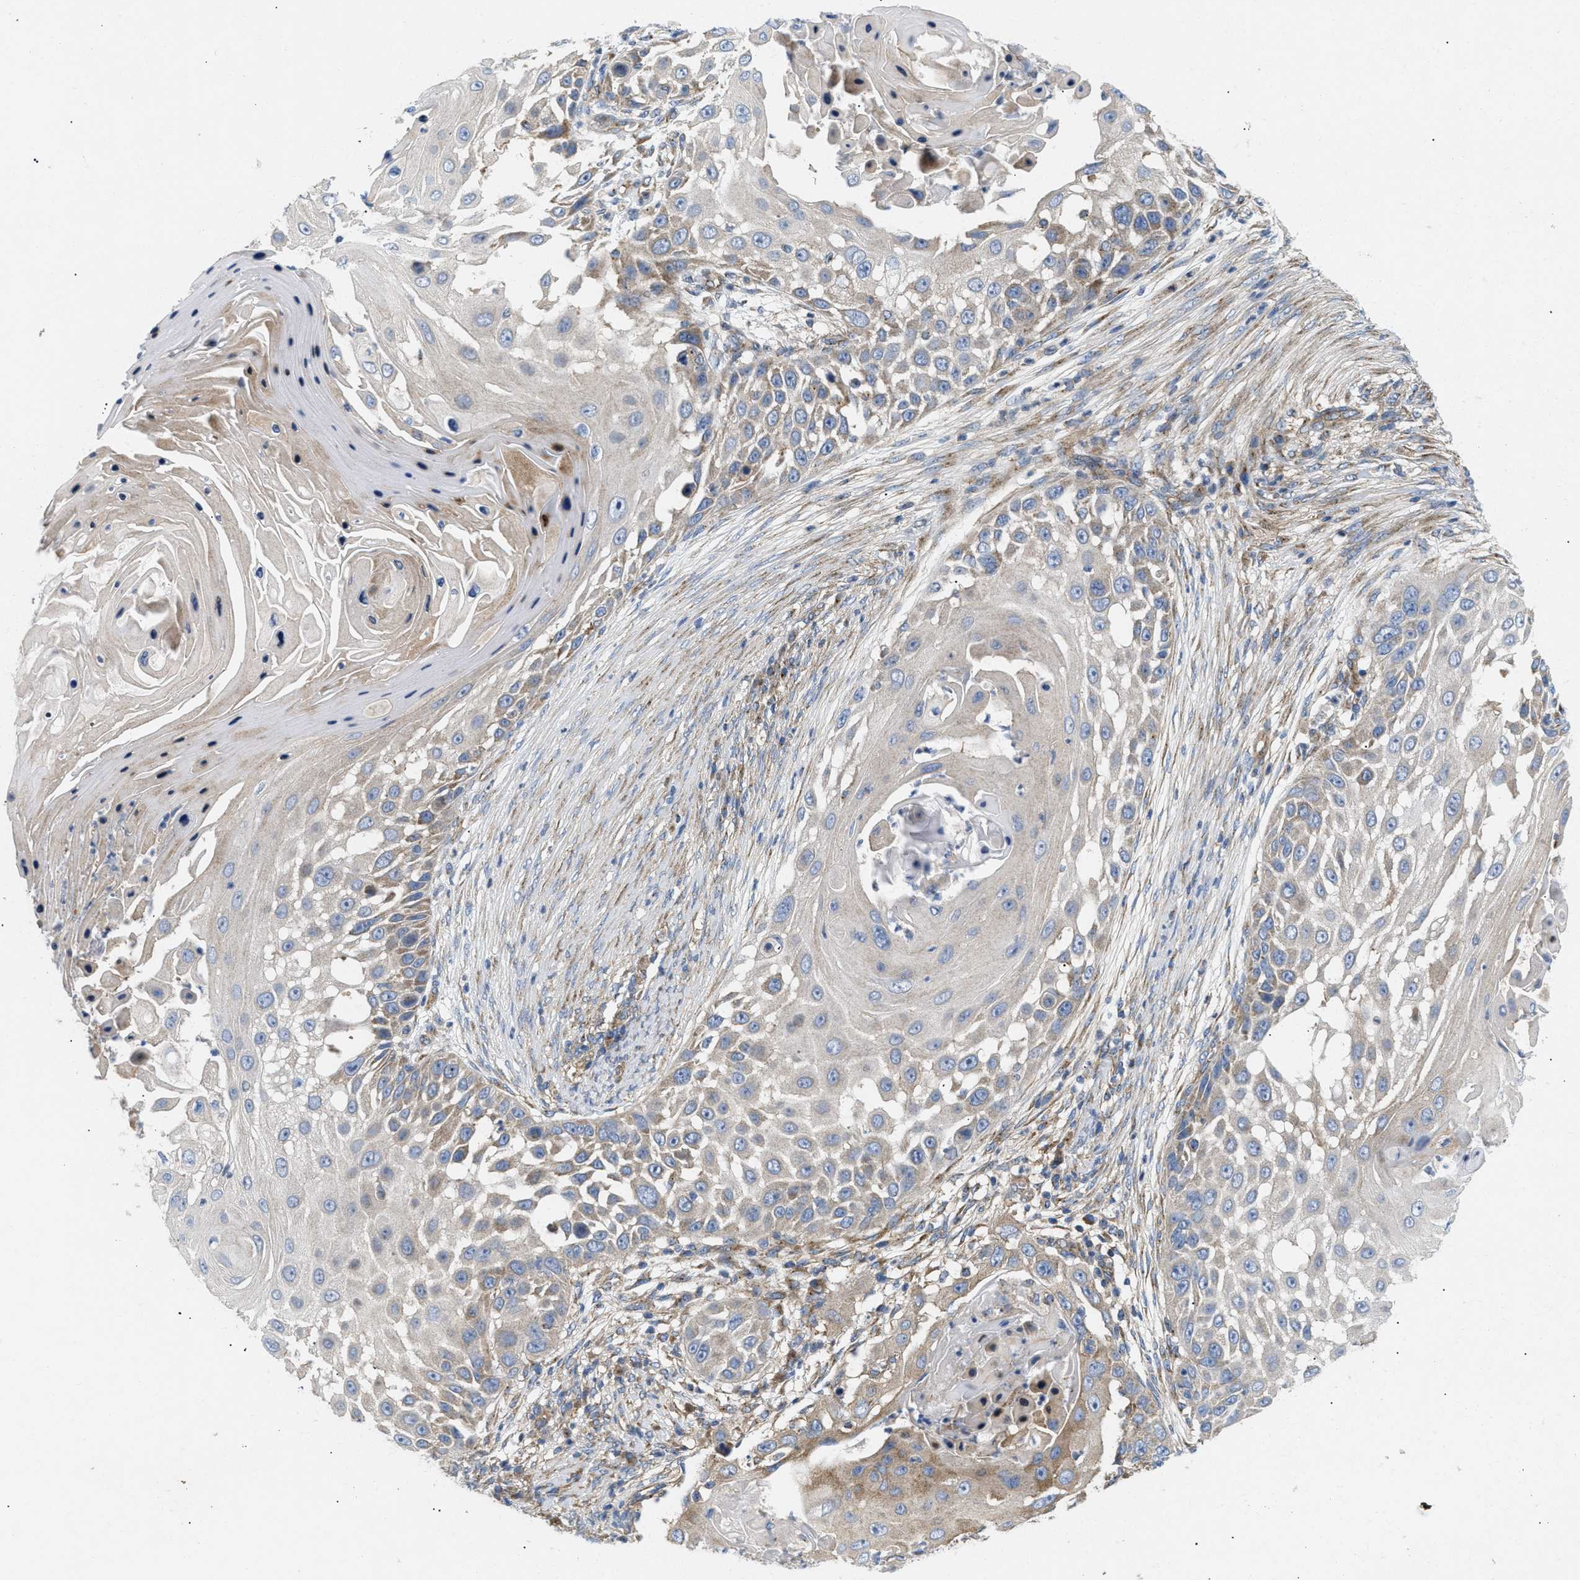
{"staining": {"intensity": "moderate", "quantity": "<25%", "location": "cytoplasmic/membranous"}, "tissue": "skin cancer", "cell_type": "Tumor cells", "image_type": "cancer", "snomed": [{"axis": "morphology", "description": "Squamous cell carcinoma, NOS"}, {"axis": "topography", "description": "Skin"}], "caption": "A photomicrograph of human skin squamous cell carcinoma stained for a protein reveals moderate cytoplasmic/membranous brown staining in tumor cells. Immunohistochemistry (ihc) stains the protein of interest in brown and the nuclei are stained blue.", "gene": "DCTN4", "patient": {"sex": "female", "age": 44}}